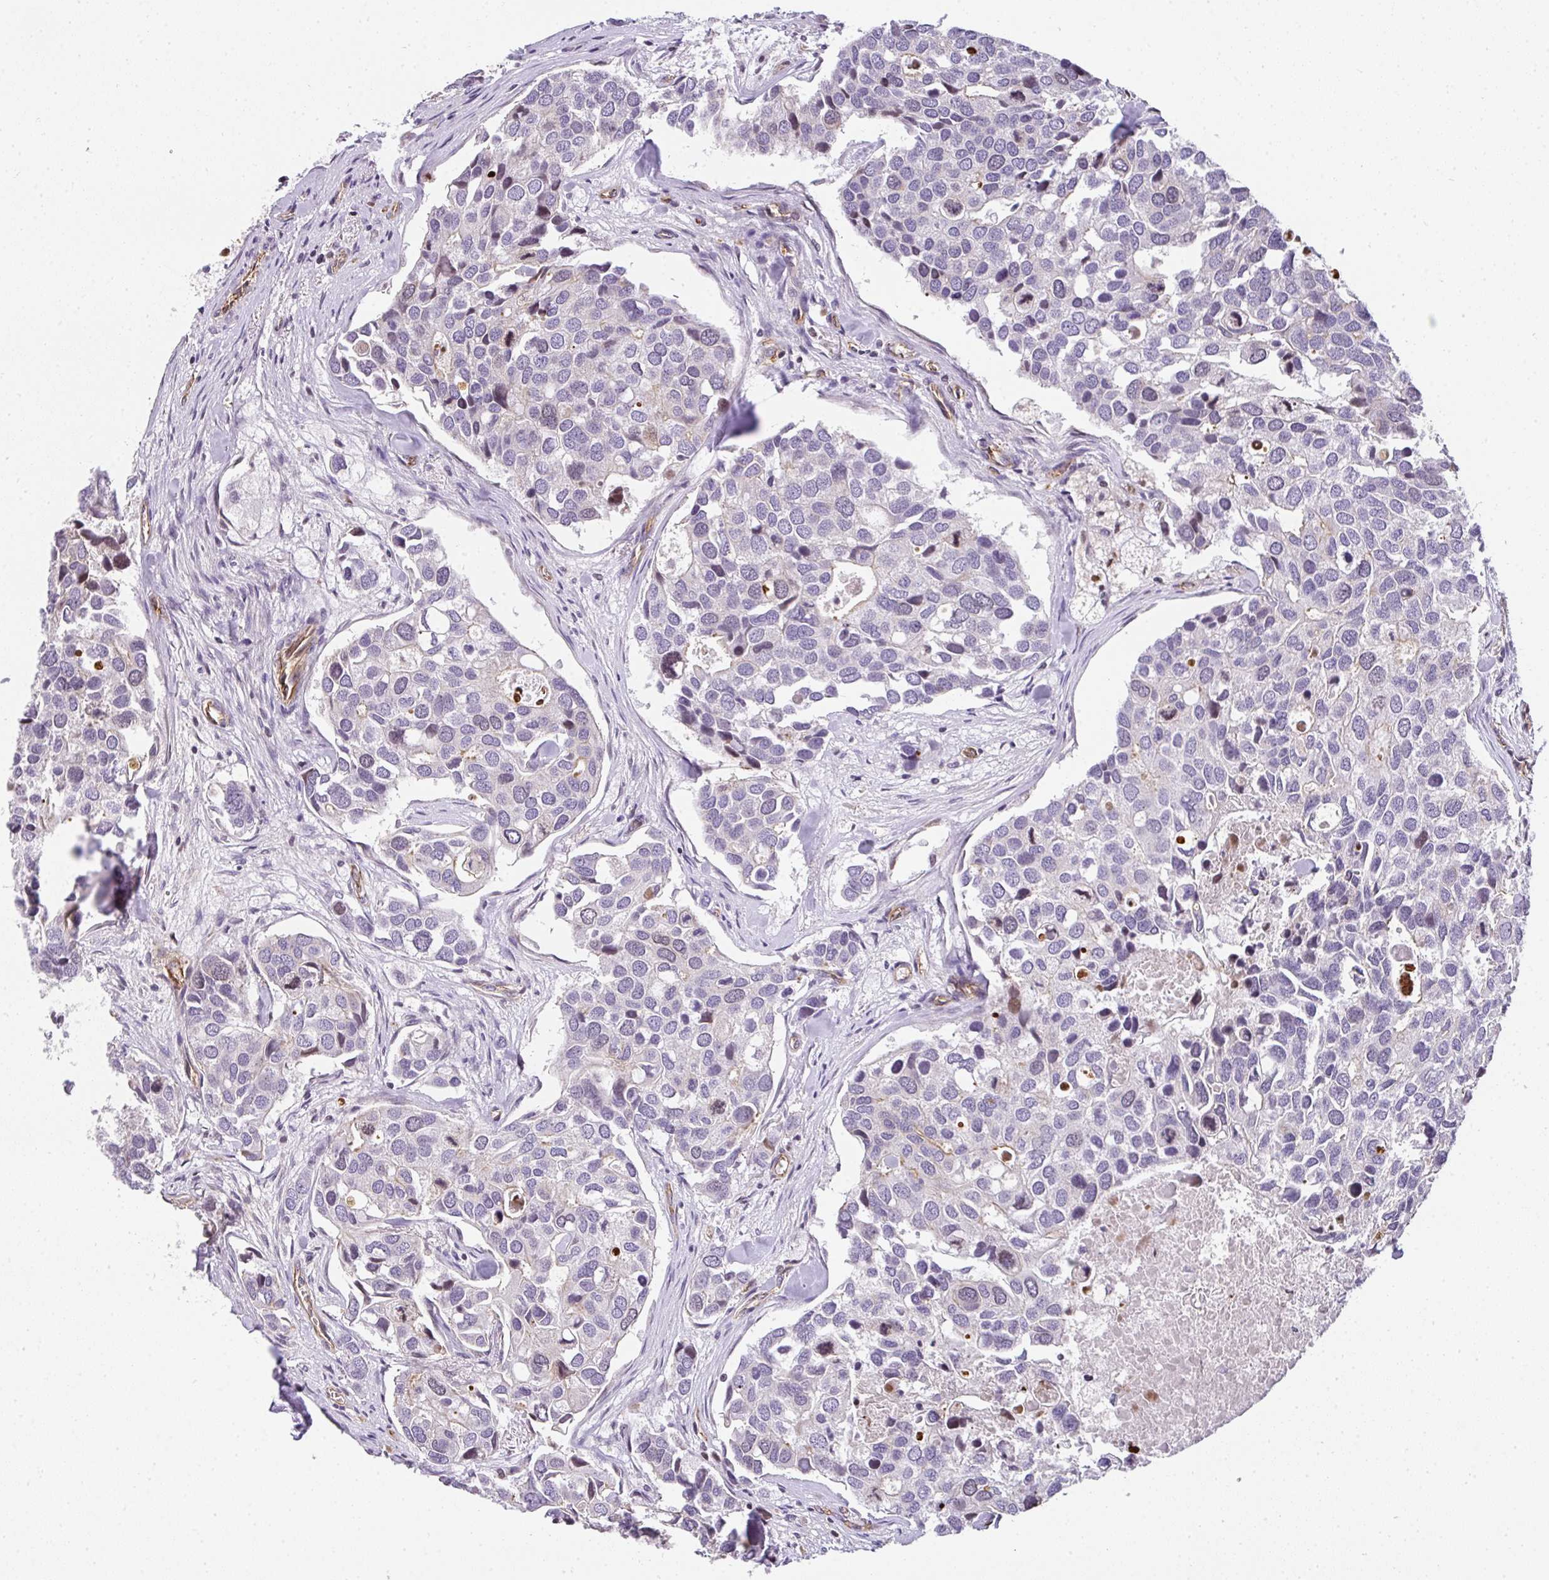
{"staining": {"intensity": "negative", "quantity": "none", "location": "none"}, "tissue": "breast cancer", "cell_type": "Tumor cells", "image_type": "cancer", "snomed": [{"axis": "morphology", "description": "Duct carcinoma"}, {"axis": "topography", "description": "Breast"}], "caption": "DAB immunohistochemical staining of human breast cancer shows no significant staining in tumor cells.", "gene": "OR11H4", "patient": {"sex": "female", "age": 83}}